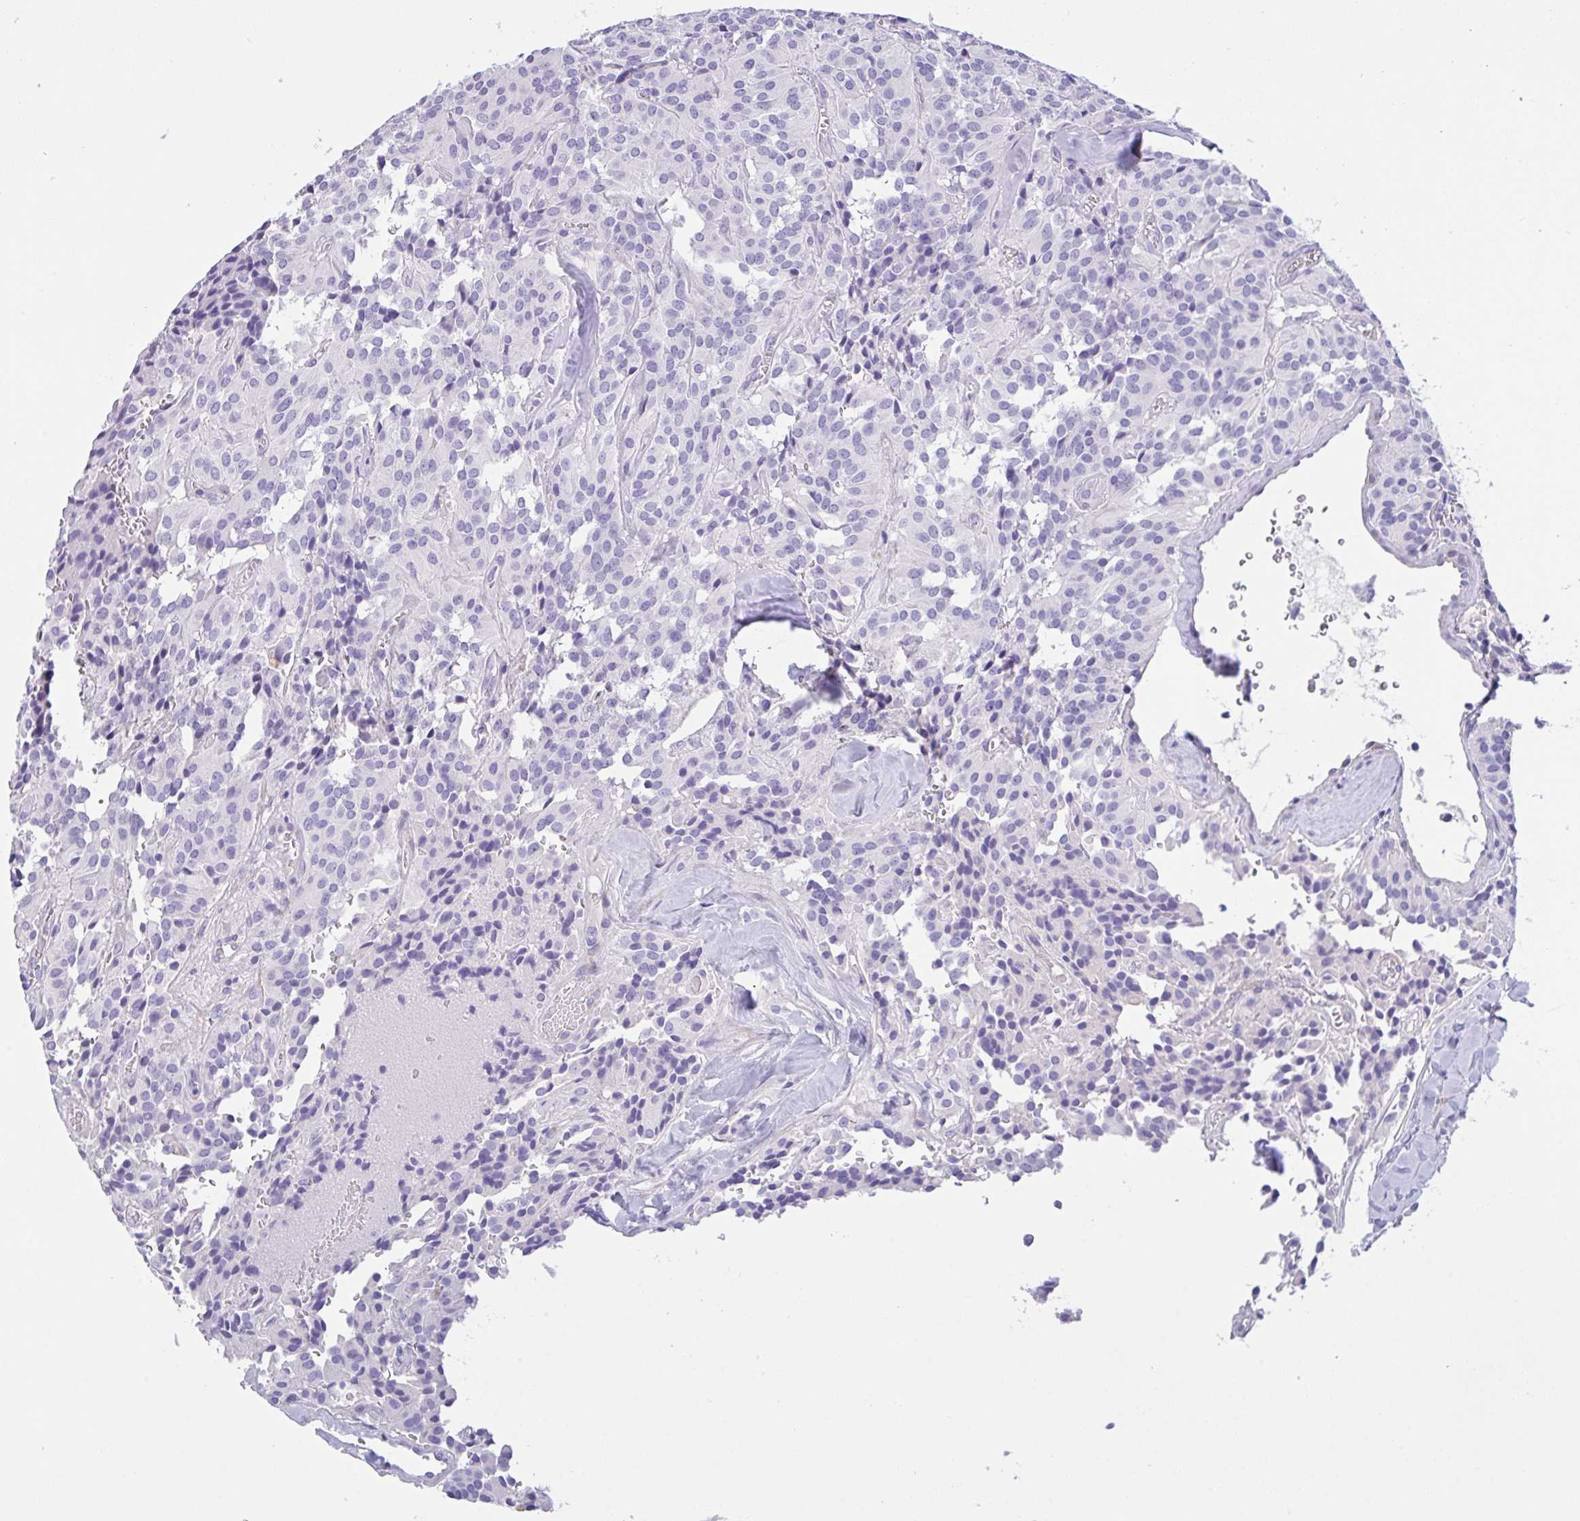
{"staining": {"intensity": "negative", "quantity": "none", "location": "none"}, "tissue": "glioma", "cell_type": "Tumor cells", "image_type": "cancer", "snomed": [{"axis": "morphology", "description": "Glioma, malignant, Low grade"}, {"axis": "topography", "description": "Brain"}], "caption": "Immunohistochemical staining of human glioma displays no significant positivity in tumor cells.", "gene": "FBXL20", "patient": {"sex": "male", "age": 42}}